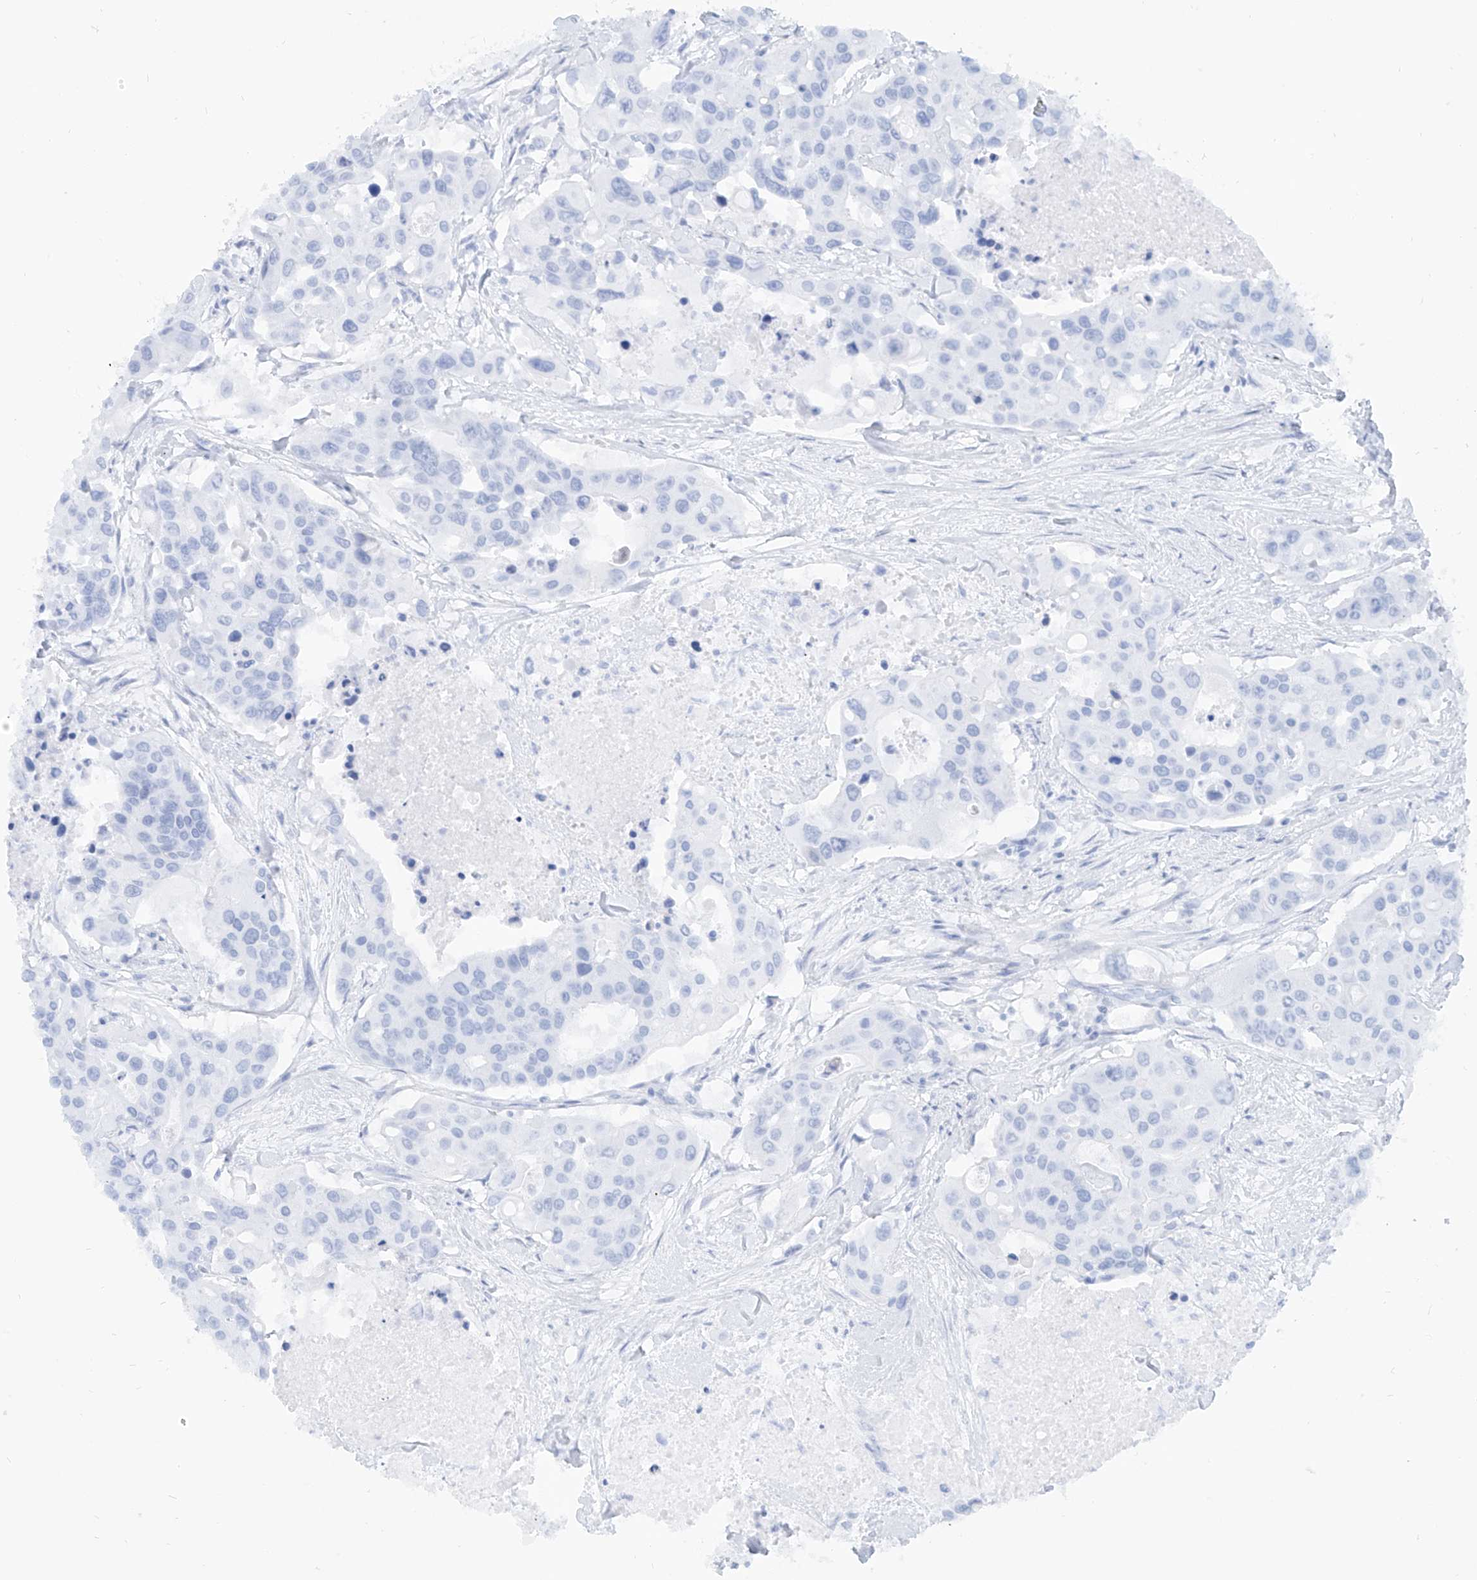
{"staining": {"intensity": "negative", "quantity": "none", "location": "none"}, "tissue": "colorectal cancer", "cell_type": "Tumor cells", "image_type": "cancer", "snomed": [{"axis": "morphology", "description": "Adenocarcinoma, NOS"}, {"axis": "topography", "description": "Colon"}], "caption": "Tumor cells show no significant protein positivity in adenocarcinoma (colorectal). Nuclei are stained in blue.", "gene": "PDXK", "patient": {"sex": "male", "age": 77}}